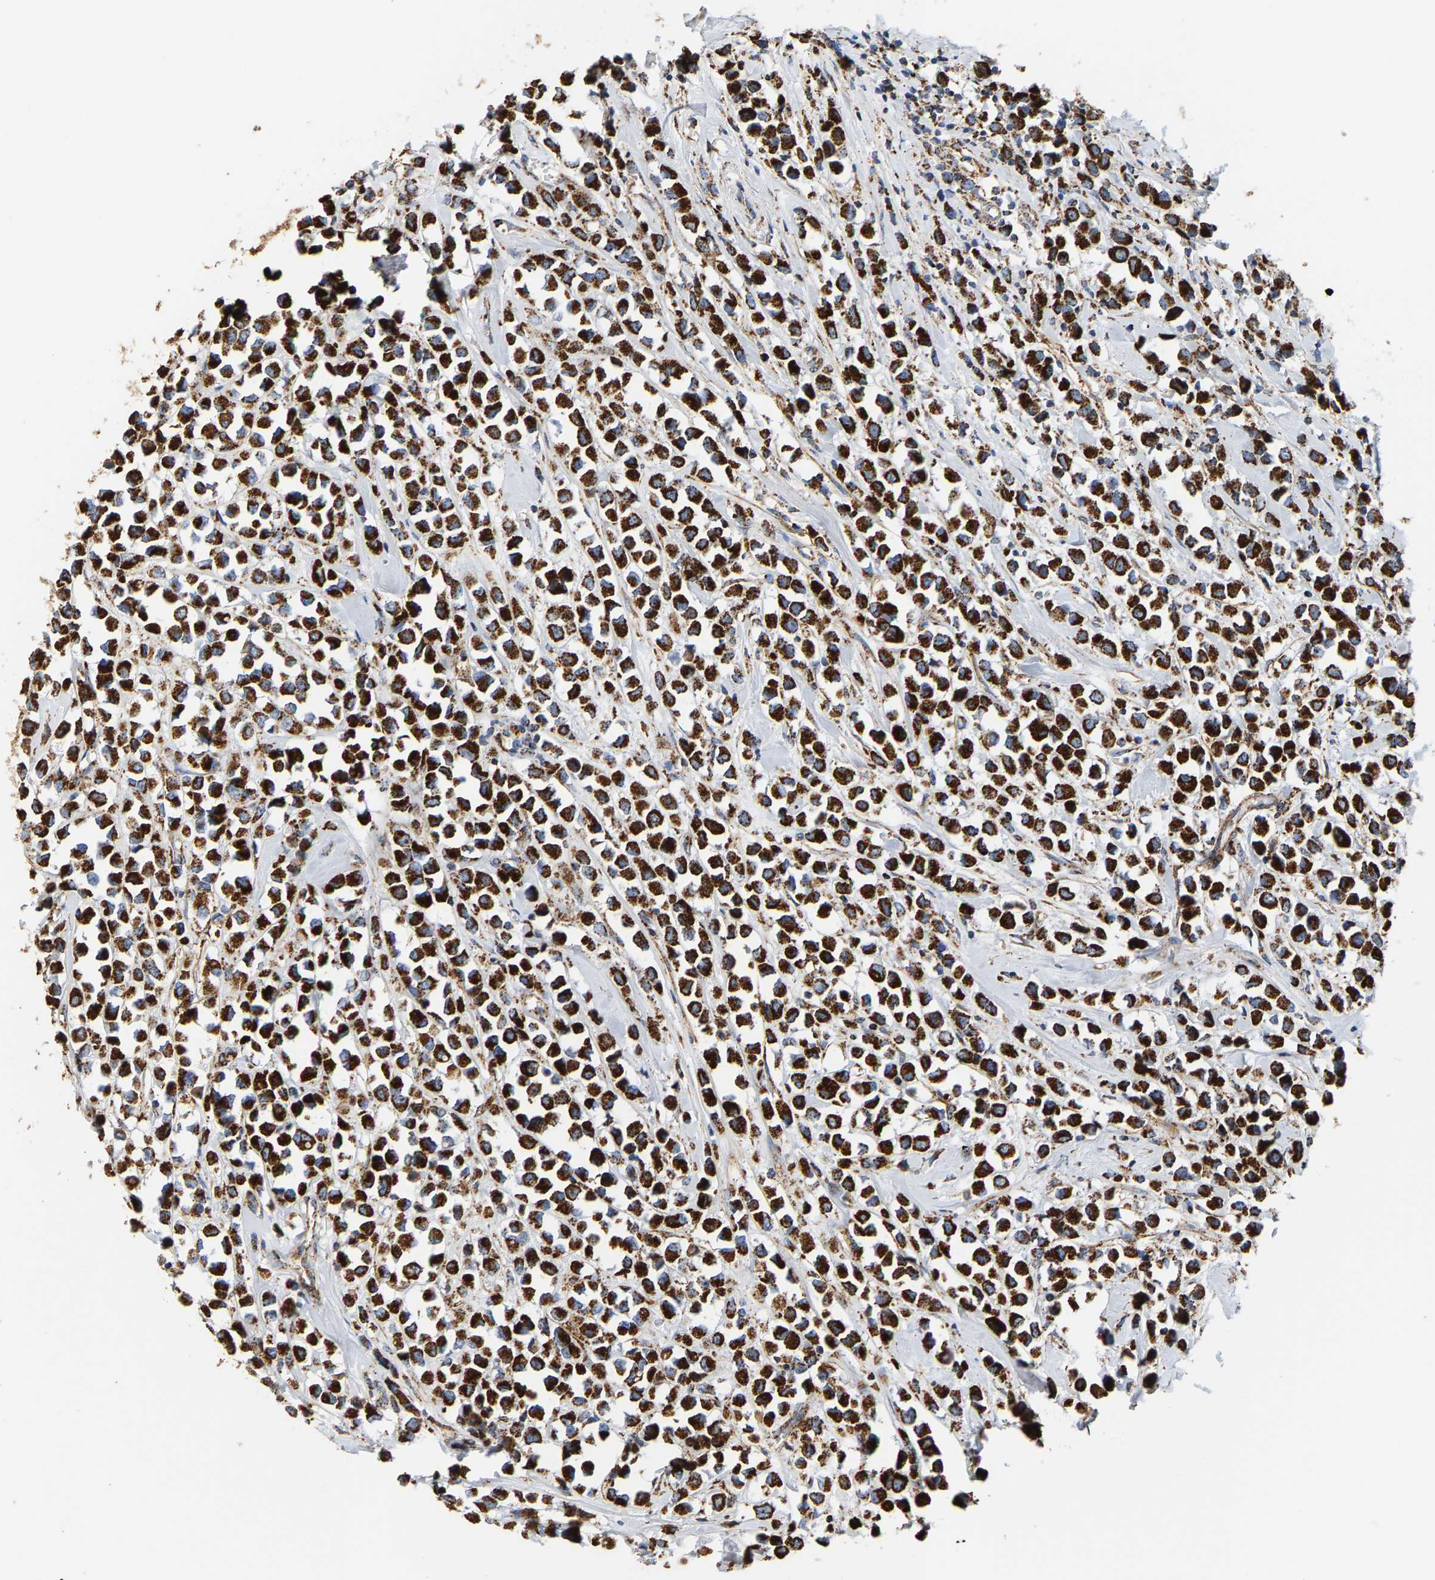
{"staining": {"intensity": "strong", "quantity": ">75%", "location": "cytoplasmic/membranous"}, "tissue": "breast cancer", "cell_type": "Tumor cells", "image_type": "cancer", "snomed": [{"axis": "morphology", "description": "Duct carcinoma"}, {"axis": "topography", "description": "Breast"}], "caption": "Breast cancer (intraductal carcinoma) stained for a protein shows strong cytoplasmic/membranous positivity in tumor cells.", "gene": "SHMT2", "patient": {"sex": "female", "age": 61}}